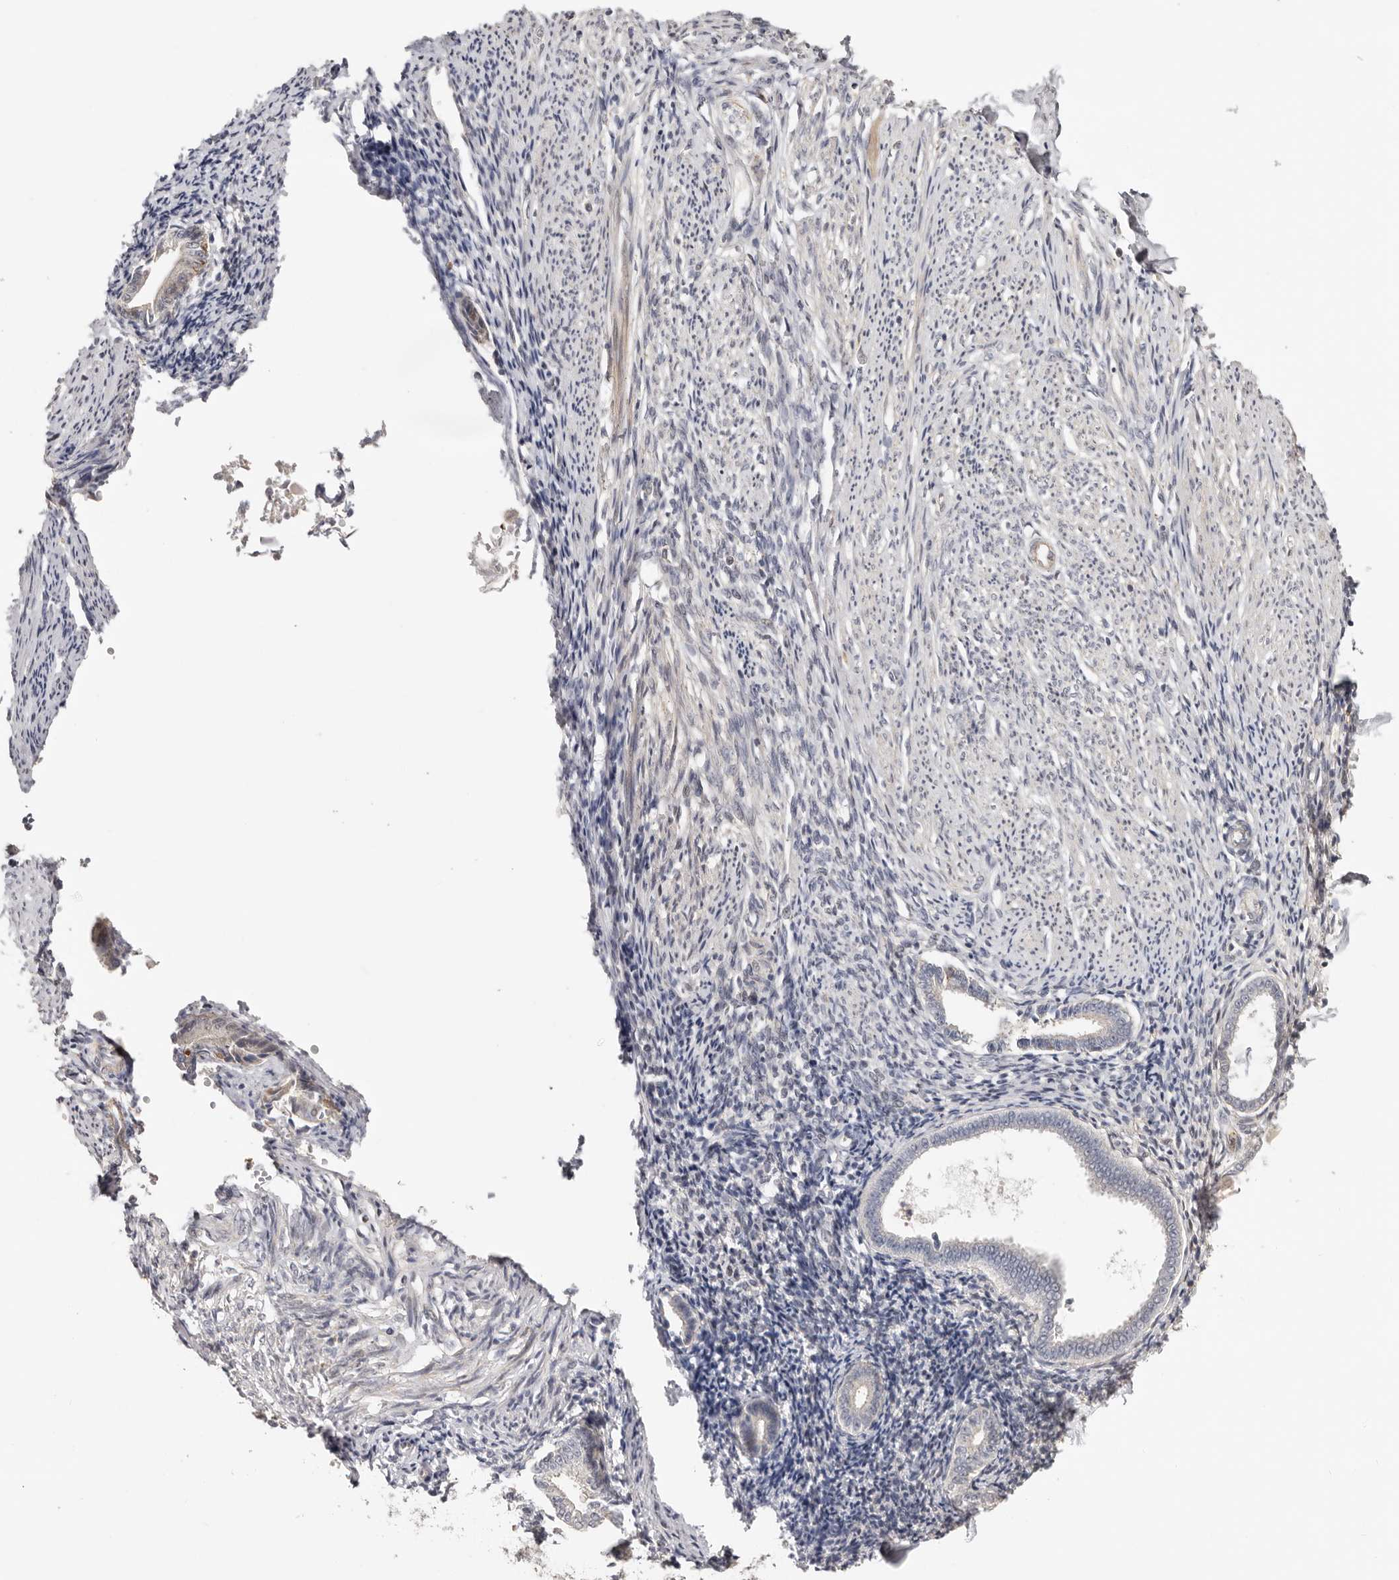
{"staining": {"intensity": "weak", "quantity": "<25%", "location": "cytoplasmic/membranous"}, "tissue": "endometrium", "cell_type": "Cells in endometrial stroma", "image_type": "normal", "snomed": [{"axis": "morphology", "description": "Normal tissue, NOS"}, {"axis": "topography", "description": "Endometrium"}], "caption": "An image of endometrium stained for a protein reveals no brown staining in cells in endometrial stroma. (Brightfield microscopy of DAB immunohistochemistry (IHC) at high magnification).", "gene": "MSRB2", "patient": {"sex": "female", "age": 56}}